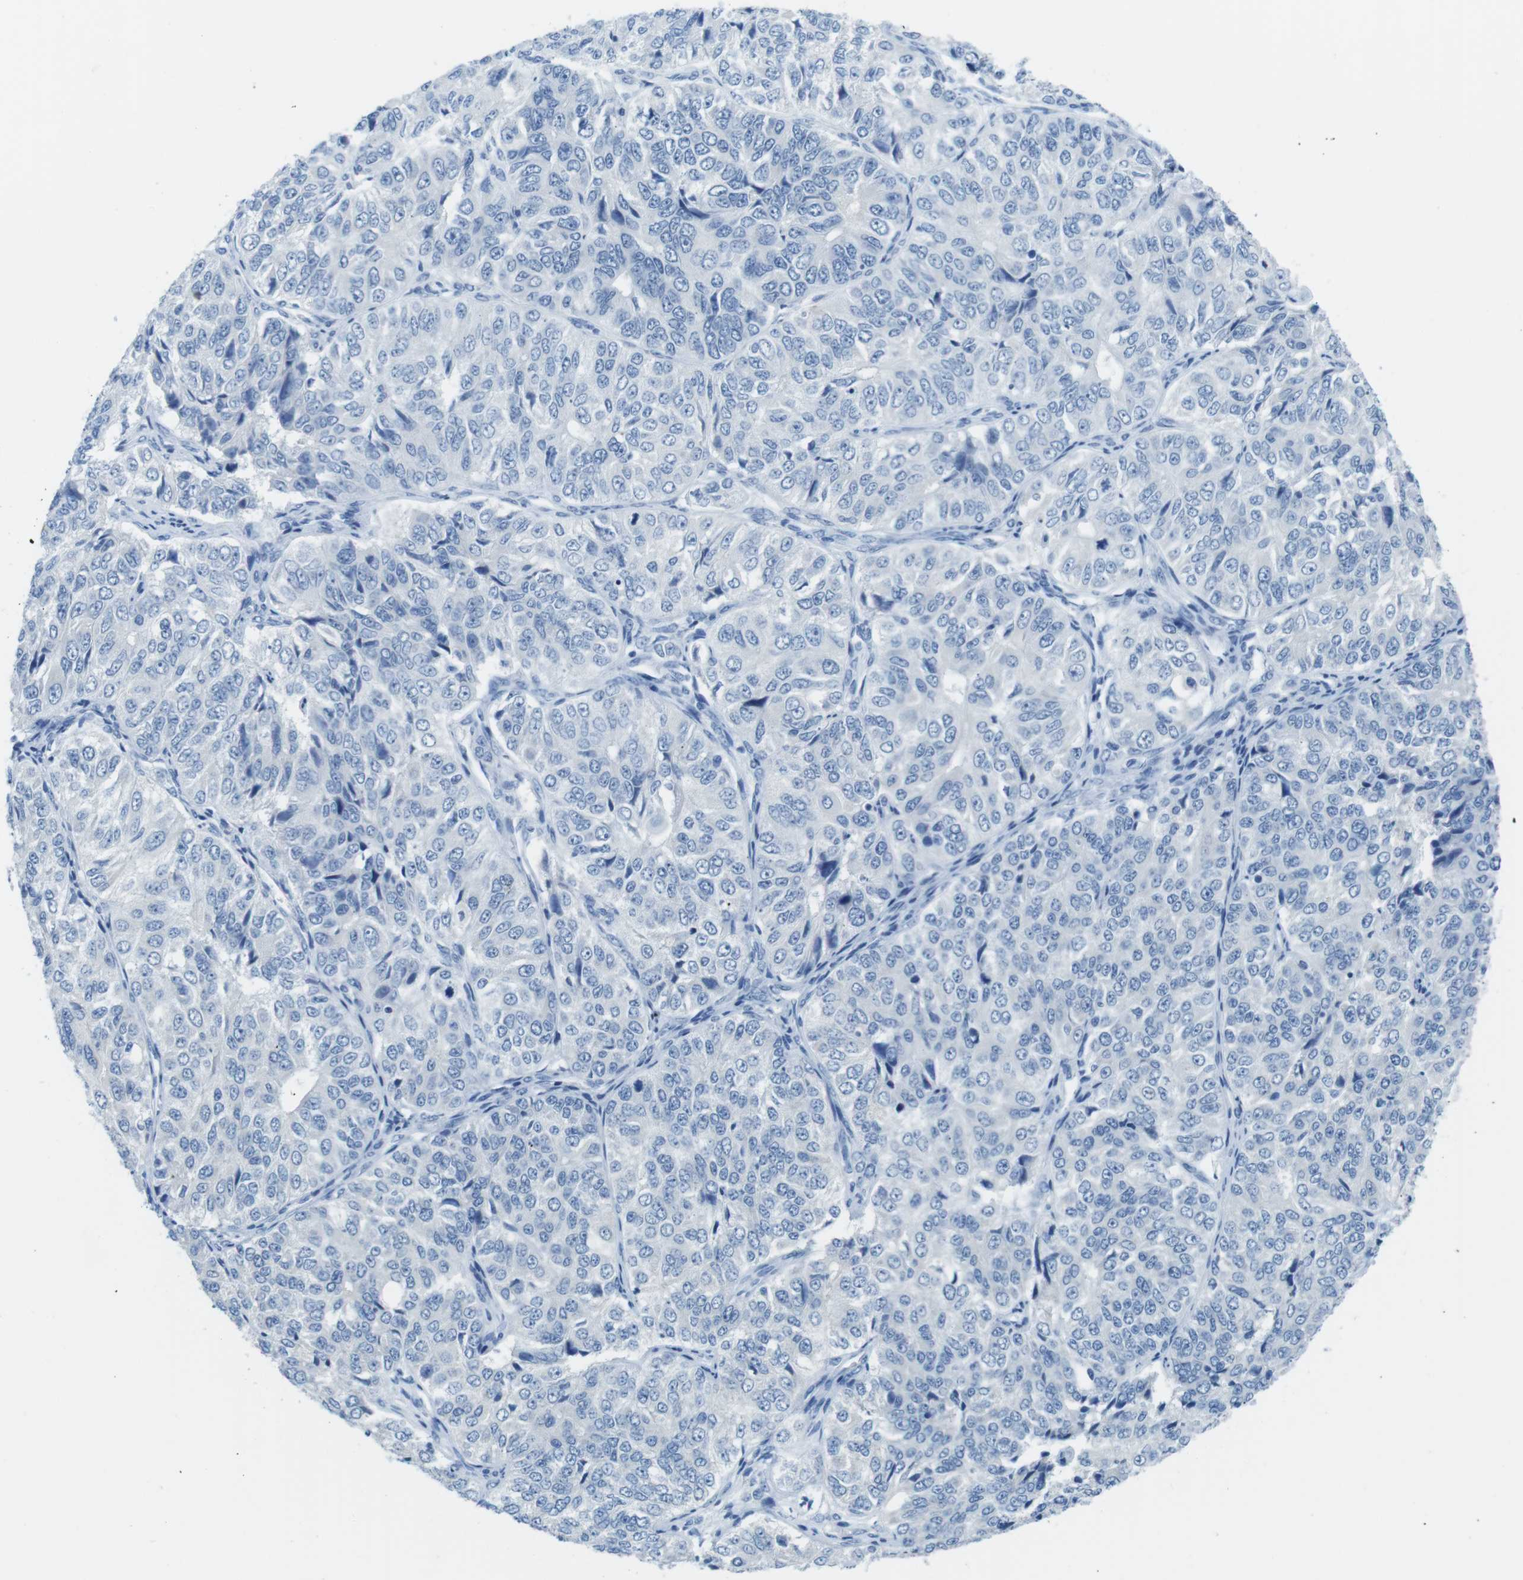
{"staining": {"intensity": "negative", "quantity": "none", "location": "none"}, "tissue": "ovarian cancer", "cell_type": "Tumor cells", "image_type": "cancer", "snomed": [{"axis": "morphology", "description": "Carcinoma, endometroid"}, {"axis": "topography", "description": "Ovary"}], "caption": "This is an IHC image of endometroid carcinoma (ovarian). There is no expression in tumor cells.", "gene": "GAP43", "patient": {"sex": "female", "age": 51}}